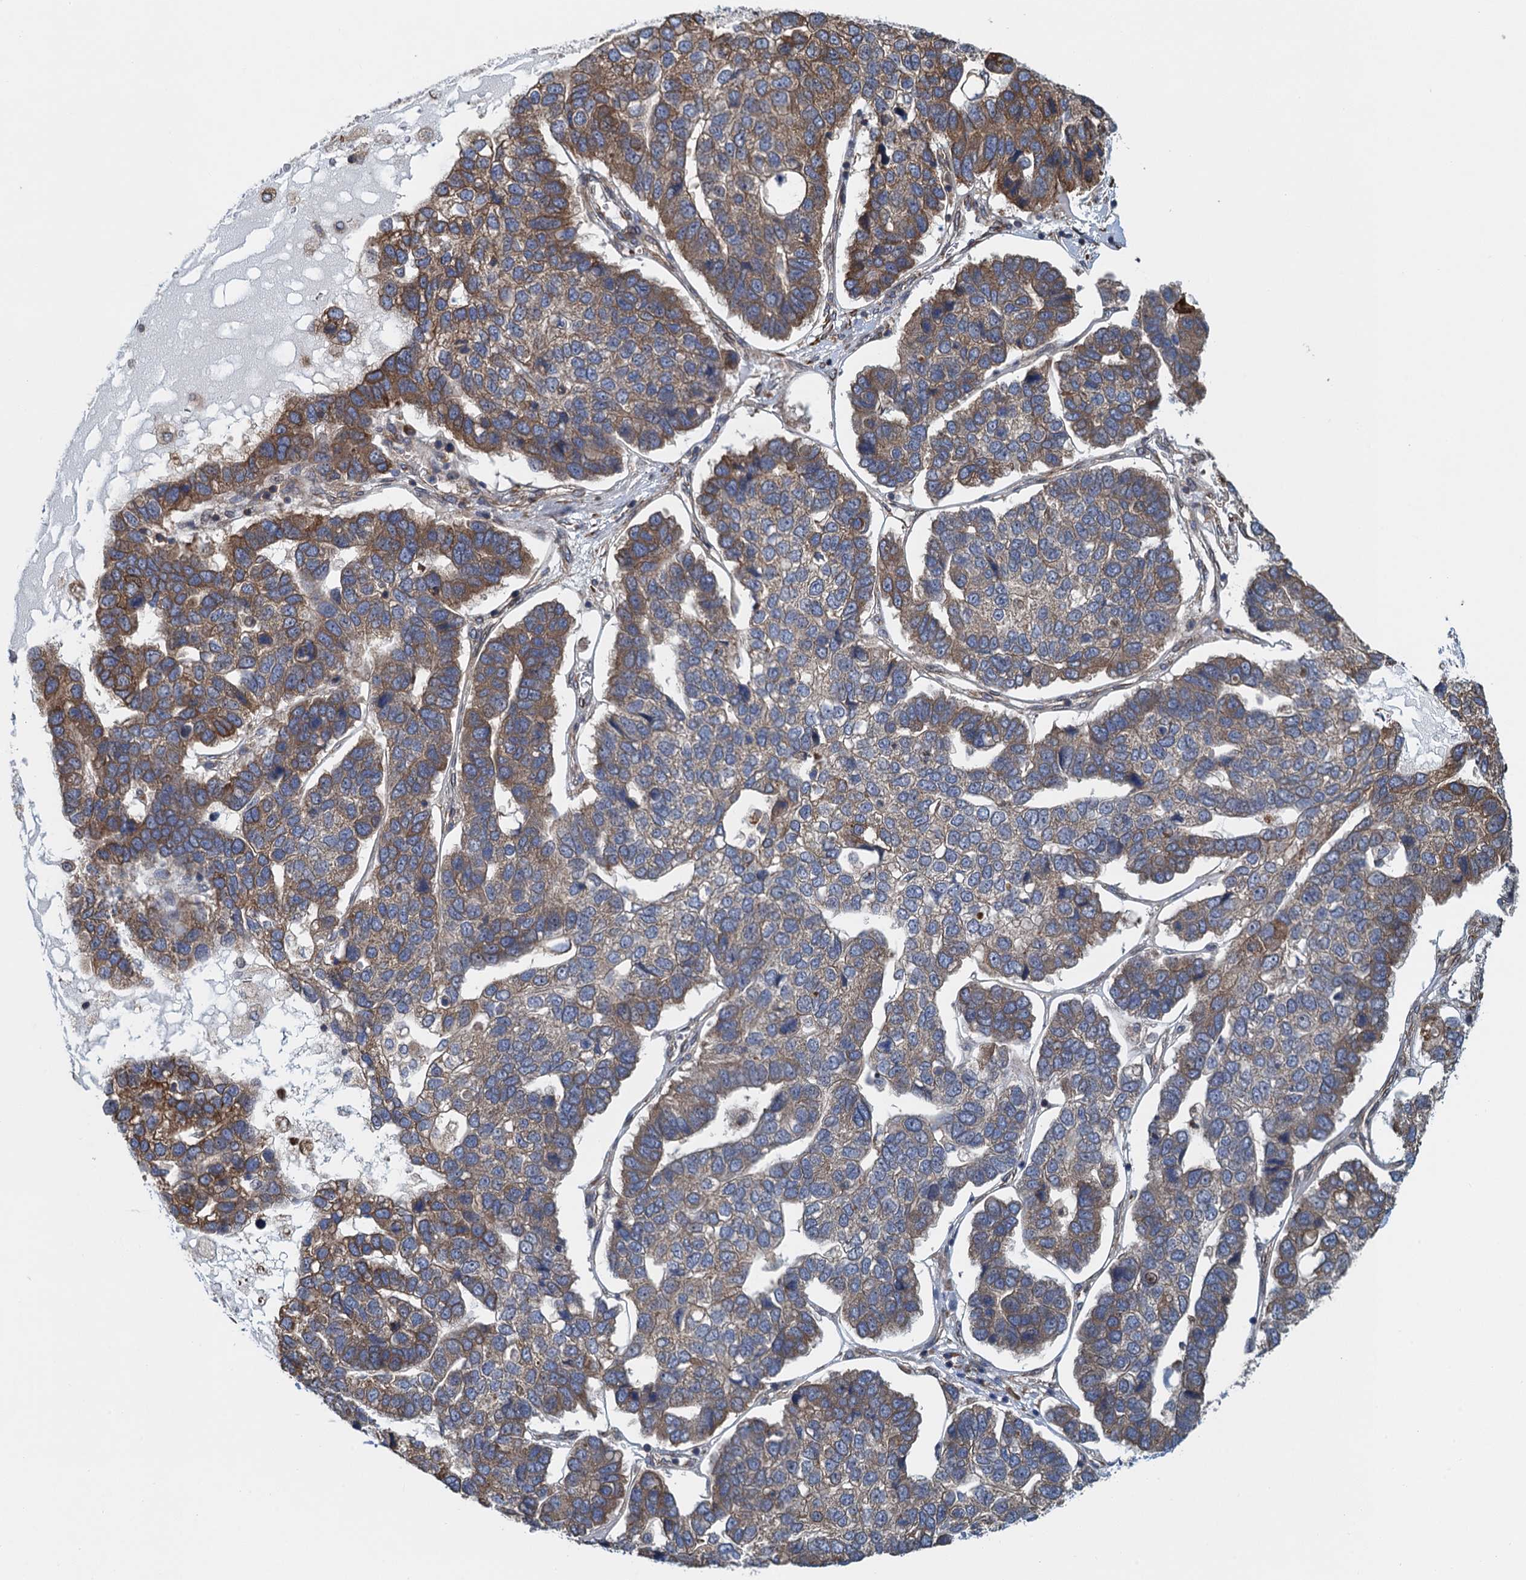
{"staining": {"intensity": "moderate", "quantity": "25%-75%", "location": "cytoplasmic/membranous"}, "tissue": "pancreatic cancer", "cell_type": "Tumor cells", "image_type": "cancer", "snomed": [{"axis": "morphology", "description": "Adenocarcinoma, NOS"}, {"axis": "topography", "description": "Pancreas"}], "caption": "Pancreatic adenocarcinoma stained with a protein marker reveals moderate staining in tumor cells.", "gene": "MDM1", "patient": {"sex": "female", "age": 61}}